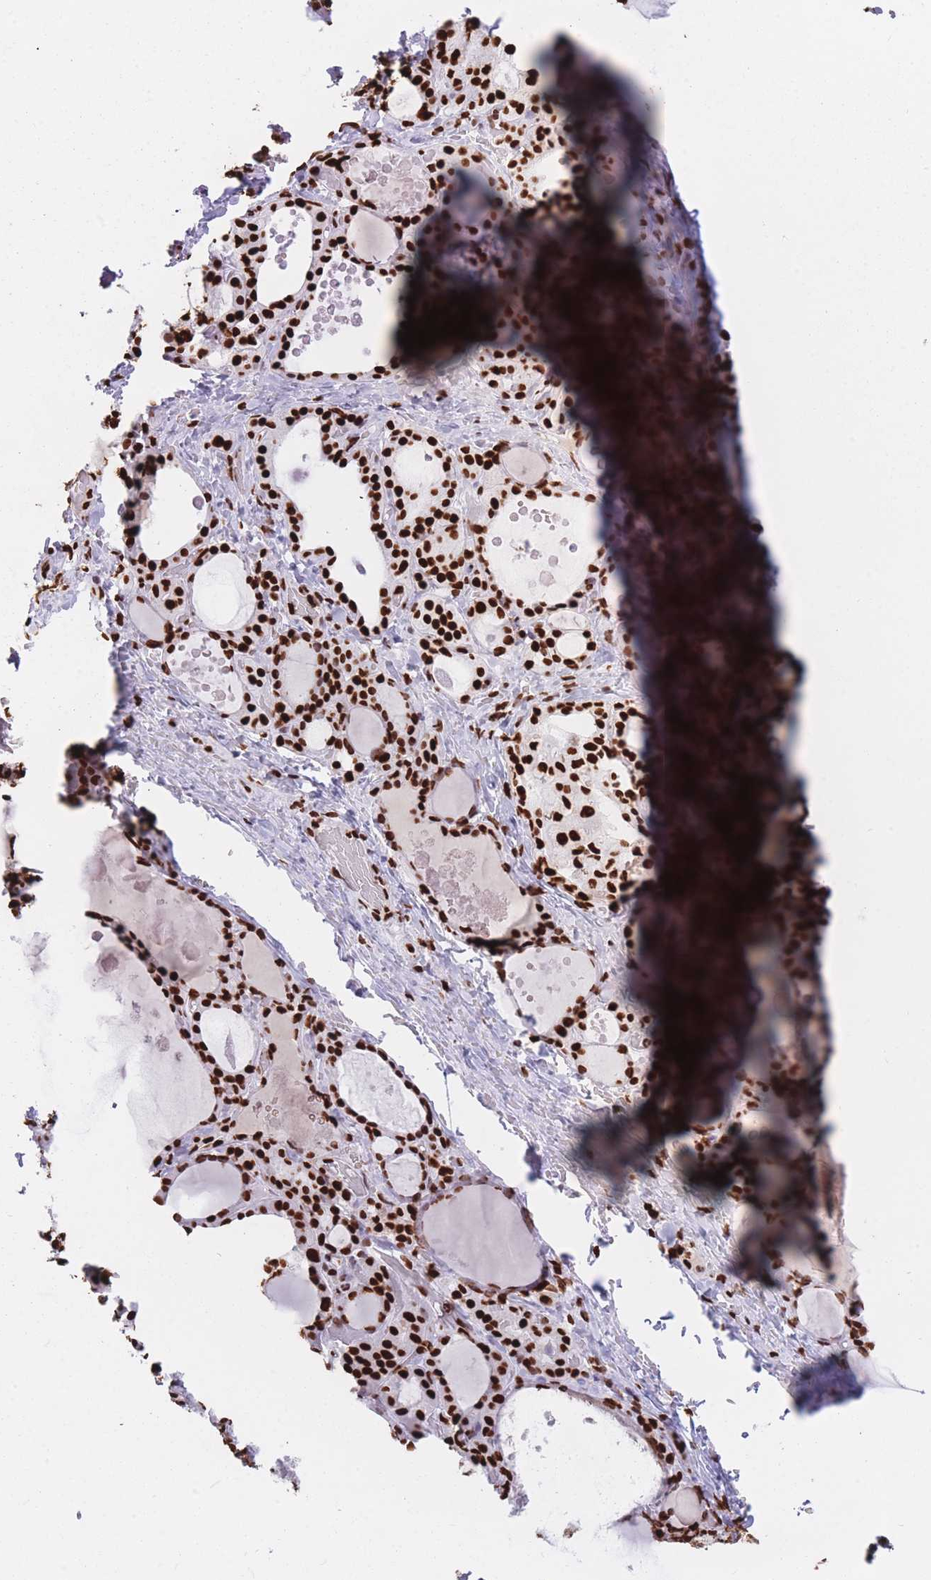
{"staining": {"intensity": "strong", "quantity": ">75%", "location": "nuclear"}, "tissue": "thyroid gland", "cell_type": "Glandular cells", "image_type": "normal", "snomed": [{"axis": "morphology", "description": "Normal tissue, NOS"}, {"axis": "topography", "description": "Thyroid gland"}], "caption": "Brown immunohistochemical staining in unremarkable human thyroid gland displays strong nuclear expression in about >75% of glandular cells.", "gene": "HNRNPUL1", "patient": {"sex": "female", "age": 46}}